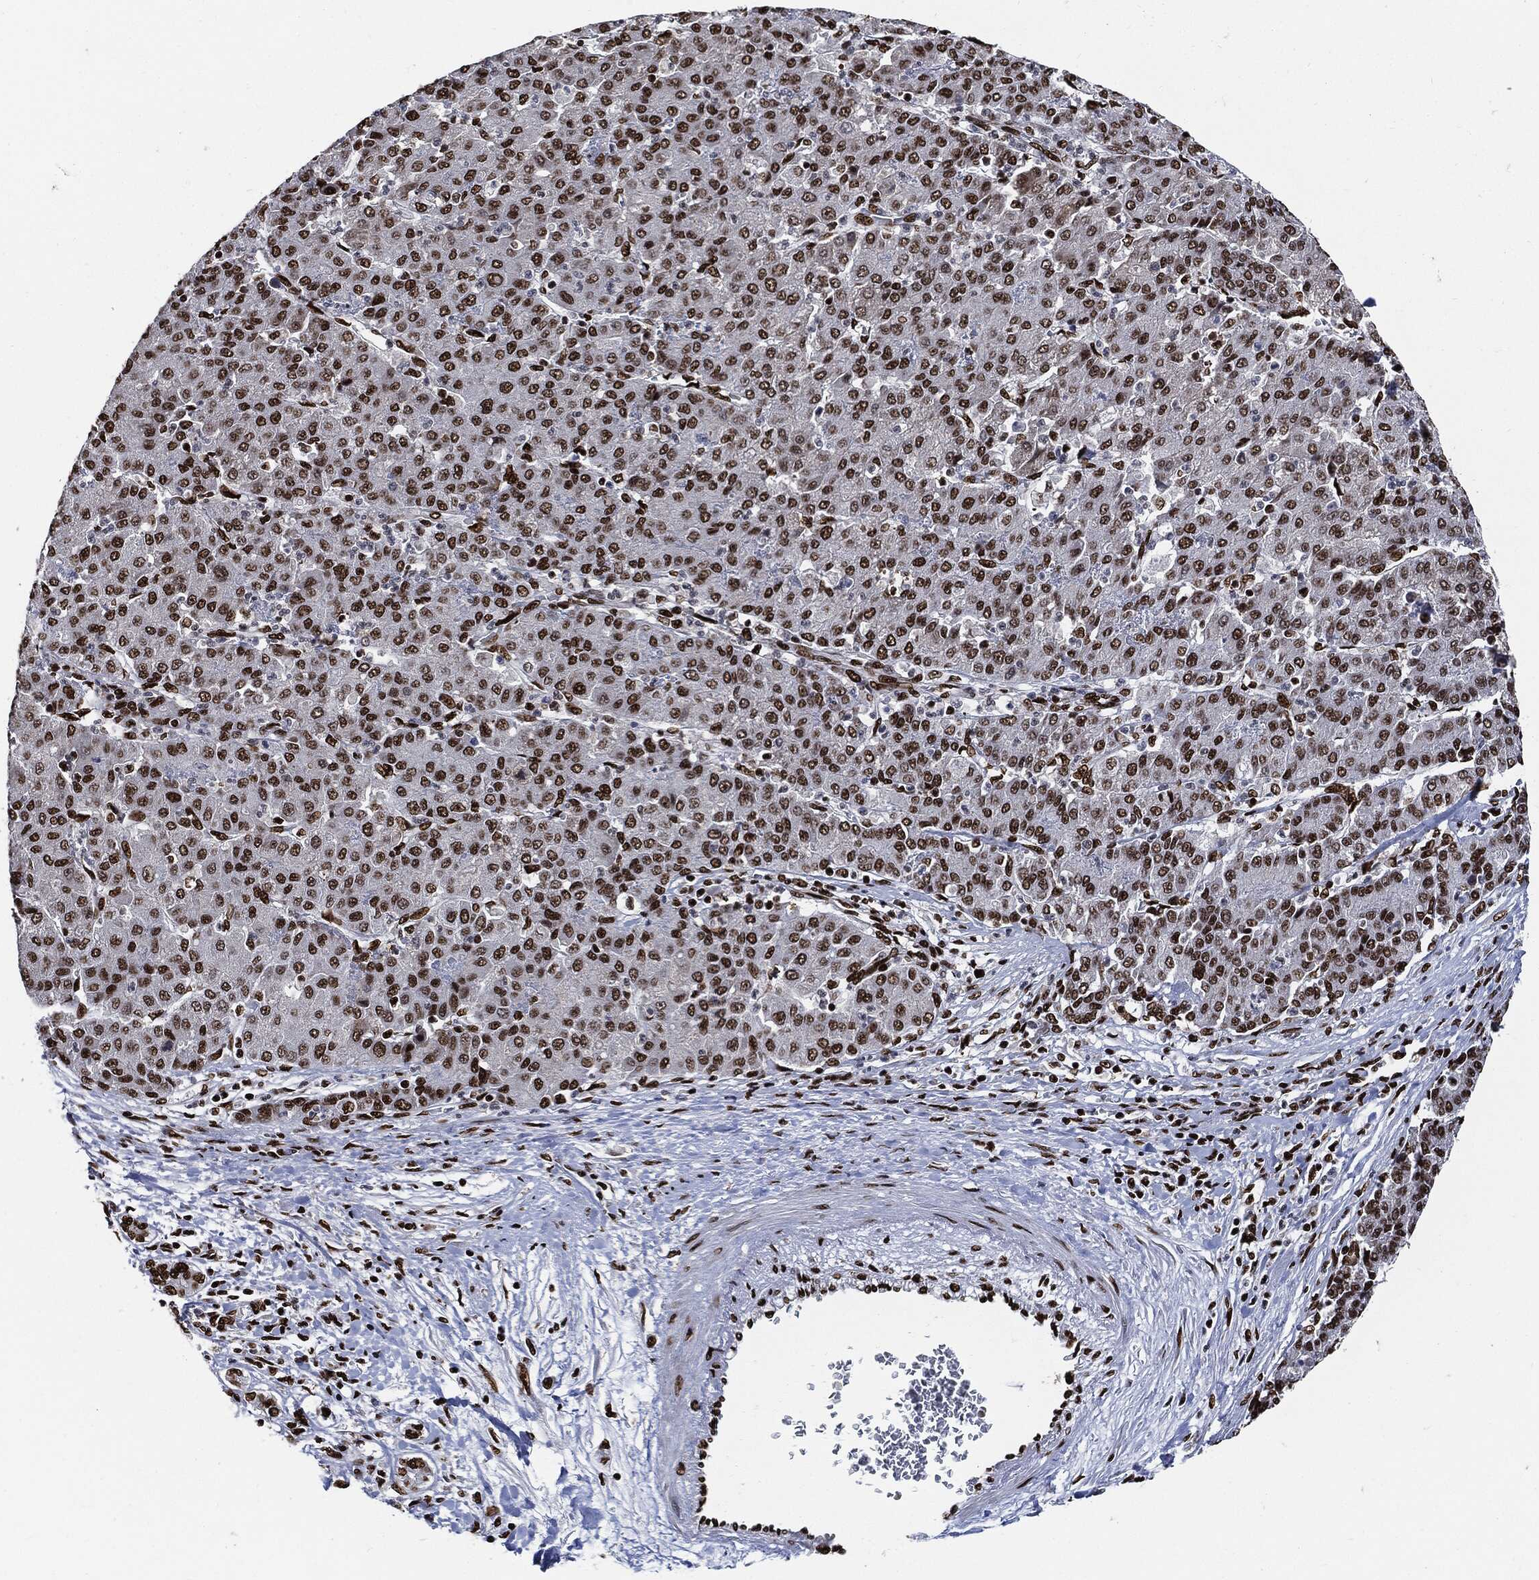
{"staining": {"intensity": "moderate", "quantity": ">75%", "location": "nuclear"}, "tissue": "liver cancer", "cell_type": "Tumor cells", "image_type": "cancer", "snomed": [{"axis": "morphology", "description": "Carcinoma, Hepatocellular, NOS"}, {"axis": "topography", "description": "Liver"}], "caption": "The image demonstrates staining of liver cancer (hepatocellular carcinoma), revealing moderate nuclear protein positivity (brown color) within tumor cells.", "gene": "RECQL", "patient": {"sex": "male", "age": 65}}